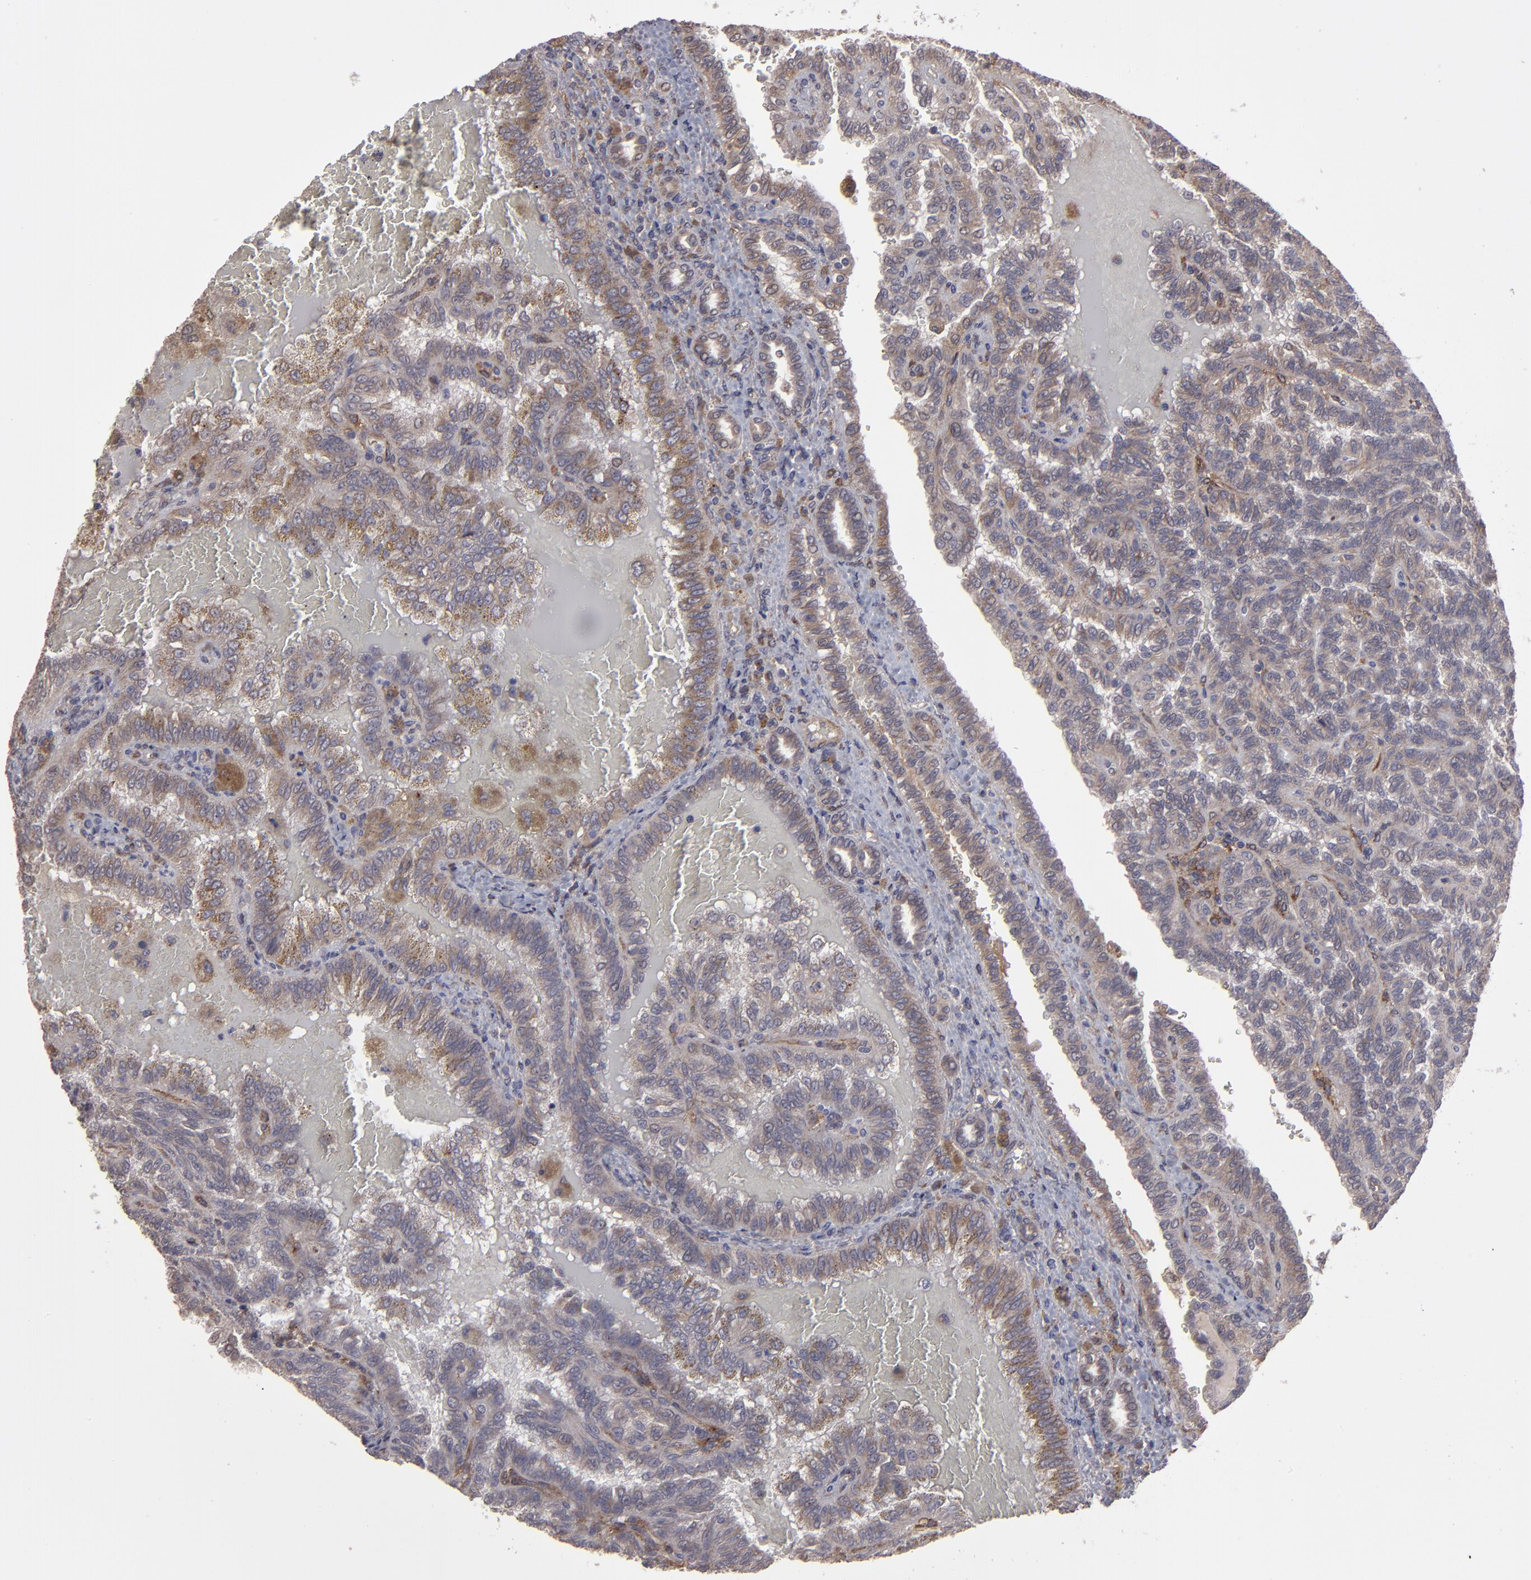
{"staining": {"intensity": "moderate", "quantity": ">75%", "location": "cytoplasmic/membranous"}, "tissue": "renal cancer", "cell_type": "Tumor cells", "image_type": "cancer", "snomed": [{"axis": "morphology", "description": "Inflammation, NOS"}, {"axis": "morphology", "description": "Adenocarcinoma, NOS"}, {"axis": "topography", "description": "Kidney"}], "caption": "A high-resolution micrograph shows immunohistochemistry (IHC) staining of adenocarcinoma (renal), which displays moderate cytoplasmic/membranous expression in about >75% of tumor cells.", "gene": "ITGB5", "patient": {"sex": "male", "age": 68}}